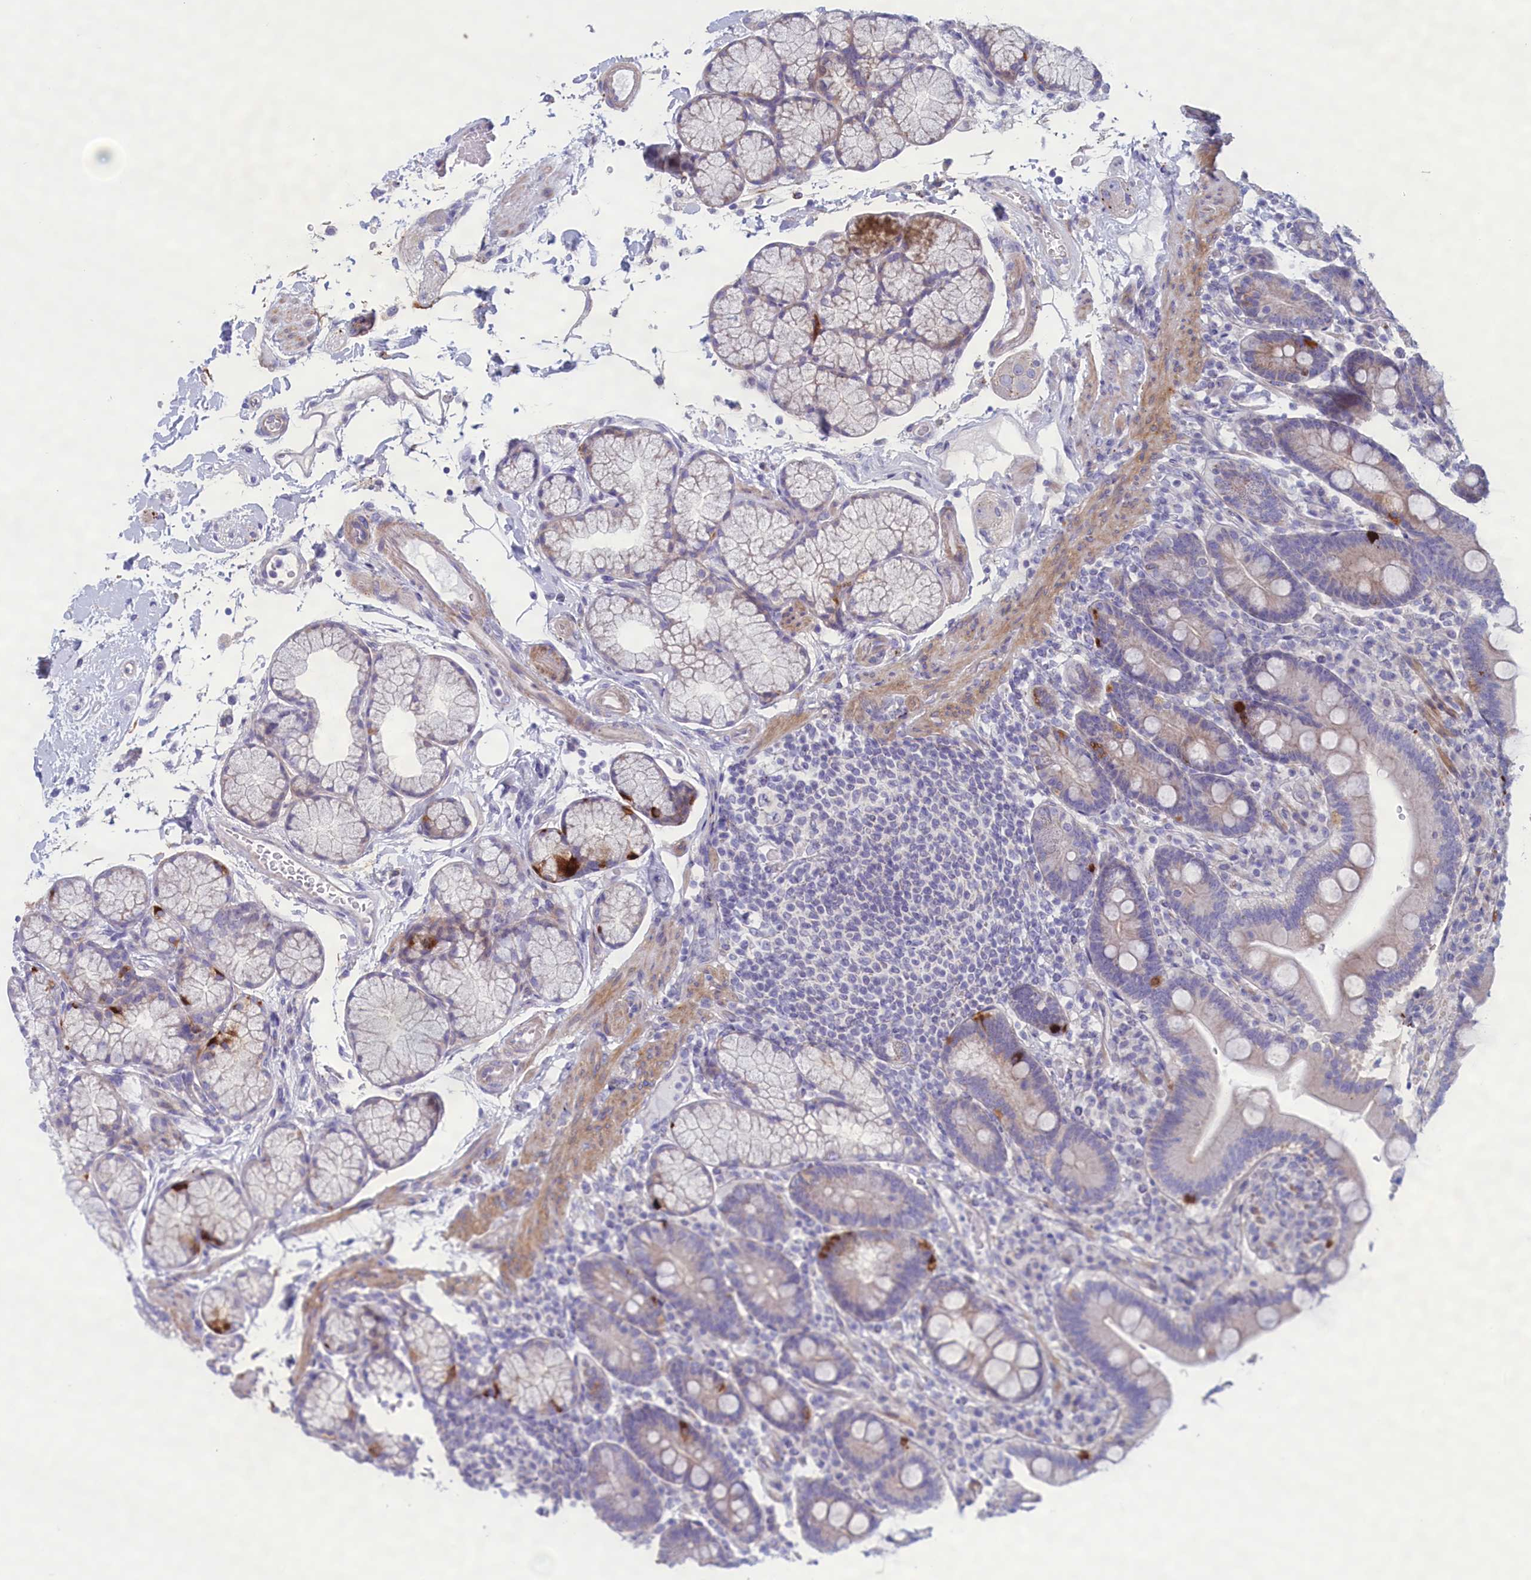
{"staining": {"intensity": "negative", "quantity": "none", "location": "none"}, "tissue": "duodenum", "cell_type": "Glandular cells", "image_type": "normal", "snomed": [{"axis": "morphology", "description": "Normal tissue, NOS"}, {"axis": "topography", "description": "Small intestine, NOS"}], "caption": "A photomicrograph of duodenum stained for a protein shows no brown staining in glandular cells.", "gene": "MPV17L2", "patient": {"sex": "female", "age": 71}}